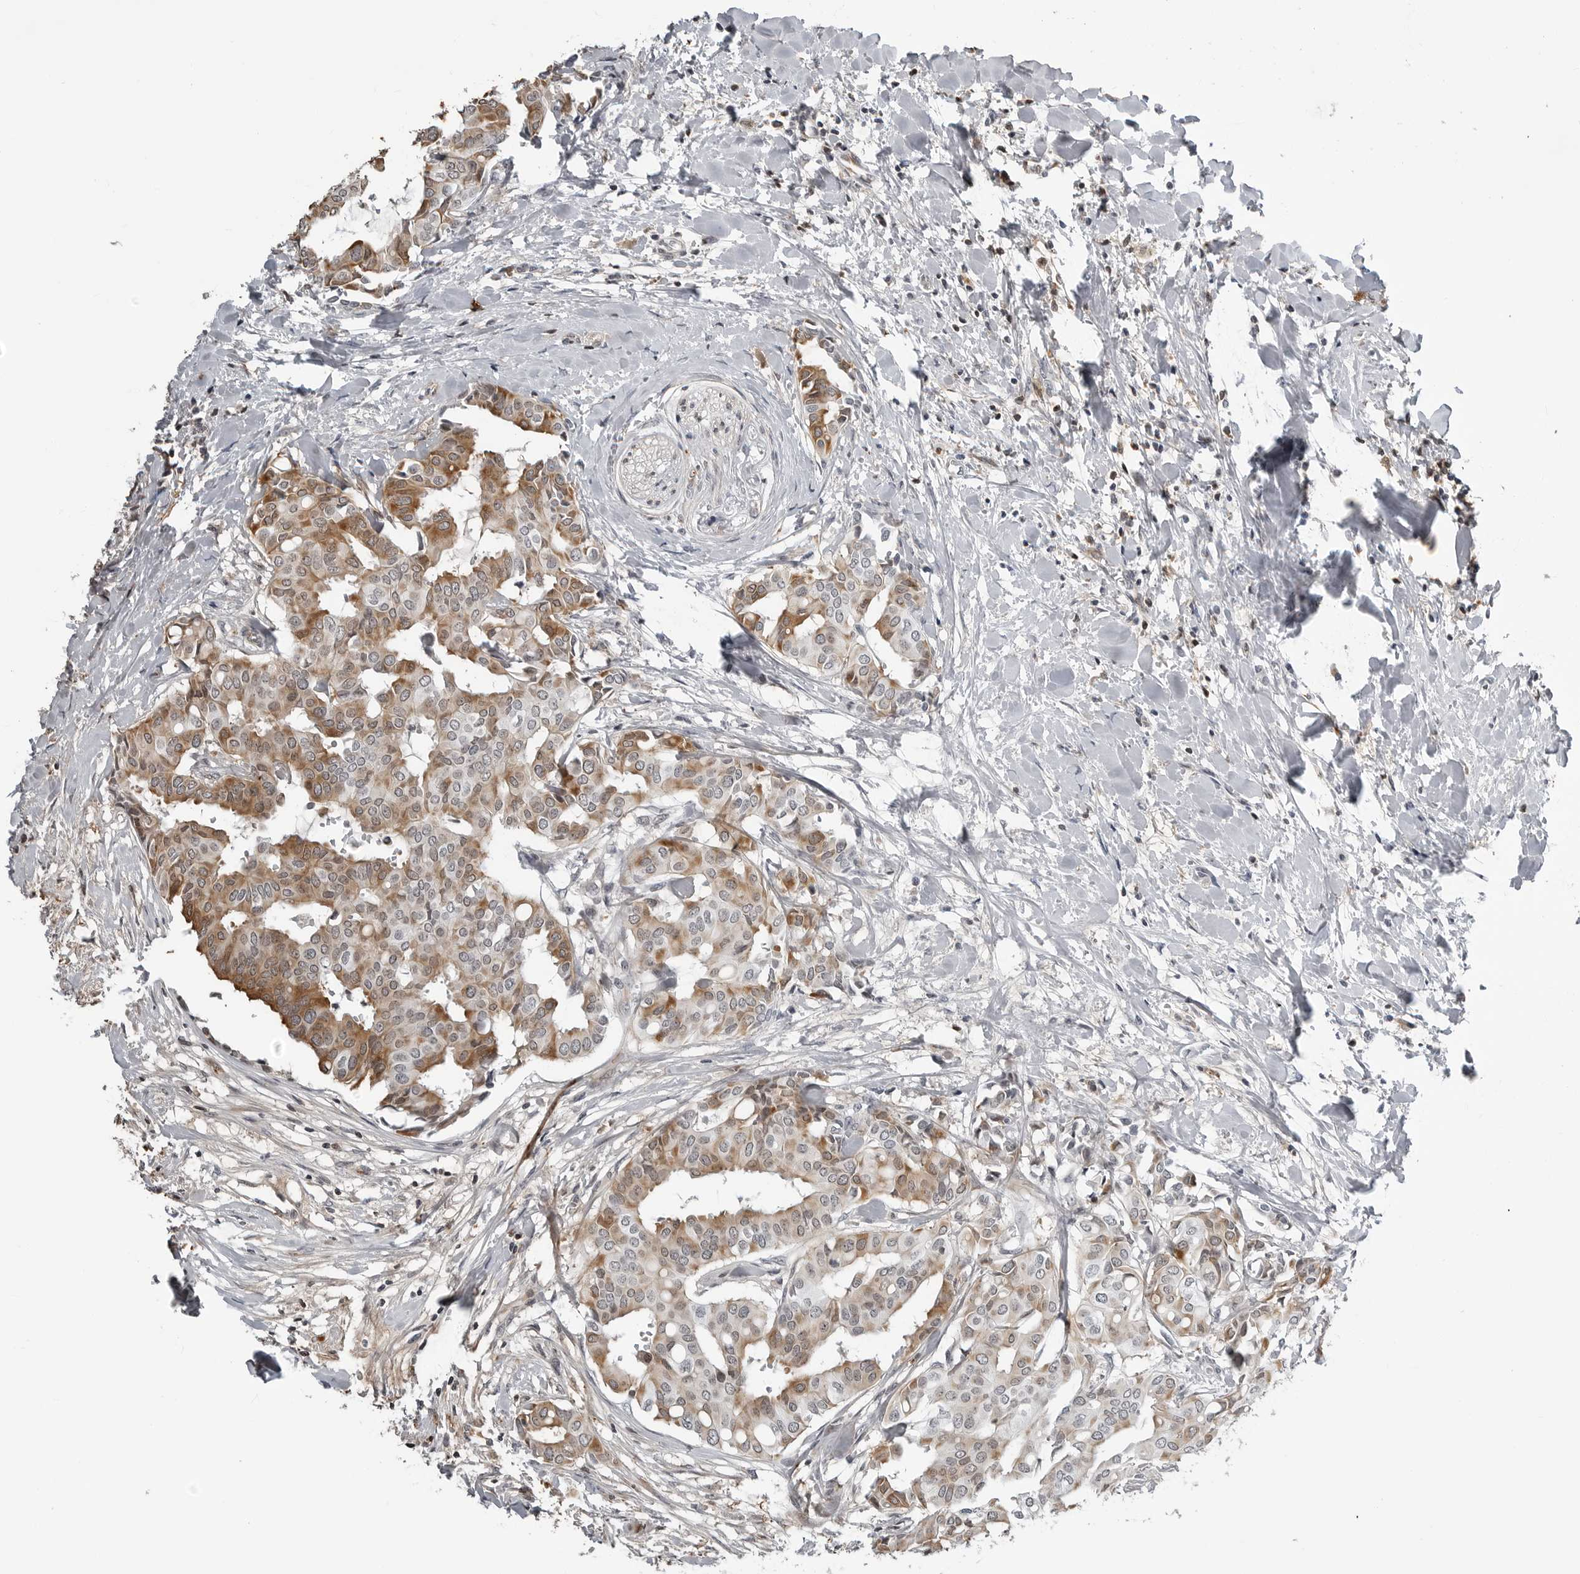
{"staining": {"intensity": "moderate", "quantity": ">75%", "location": "cytoplasmic/membranous"}, "tissue": "head and neck cancer", "cell_type": "Tumor cells", "image_type": "cancer", "snomed": [{"axis": "morphology", "description": "Adenocarcinoma, NOS"}, {"axis": "topography", "description": "Salivary gland"}, {"axis": "topography", "description": "Head-Neck"}], "caption": "This is a photomicrograph of IHC staining of head and neck cancer (adenocarcinoma), which shows moderate positivity in the cytoplasmic/membranous of tumor cells.", "gene": "CXCR5", "patient": {"sex": "female", "age": 59}}